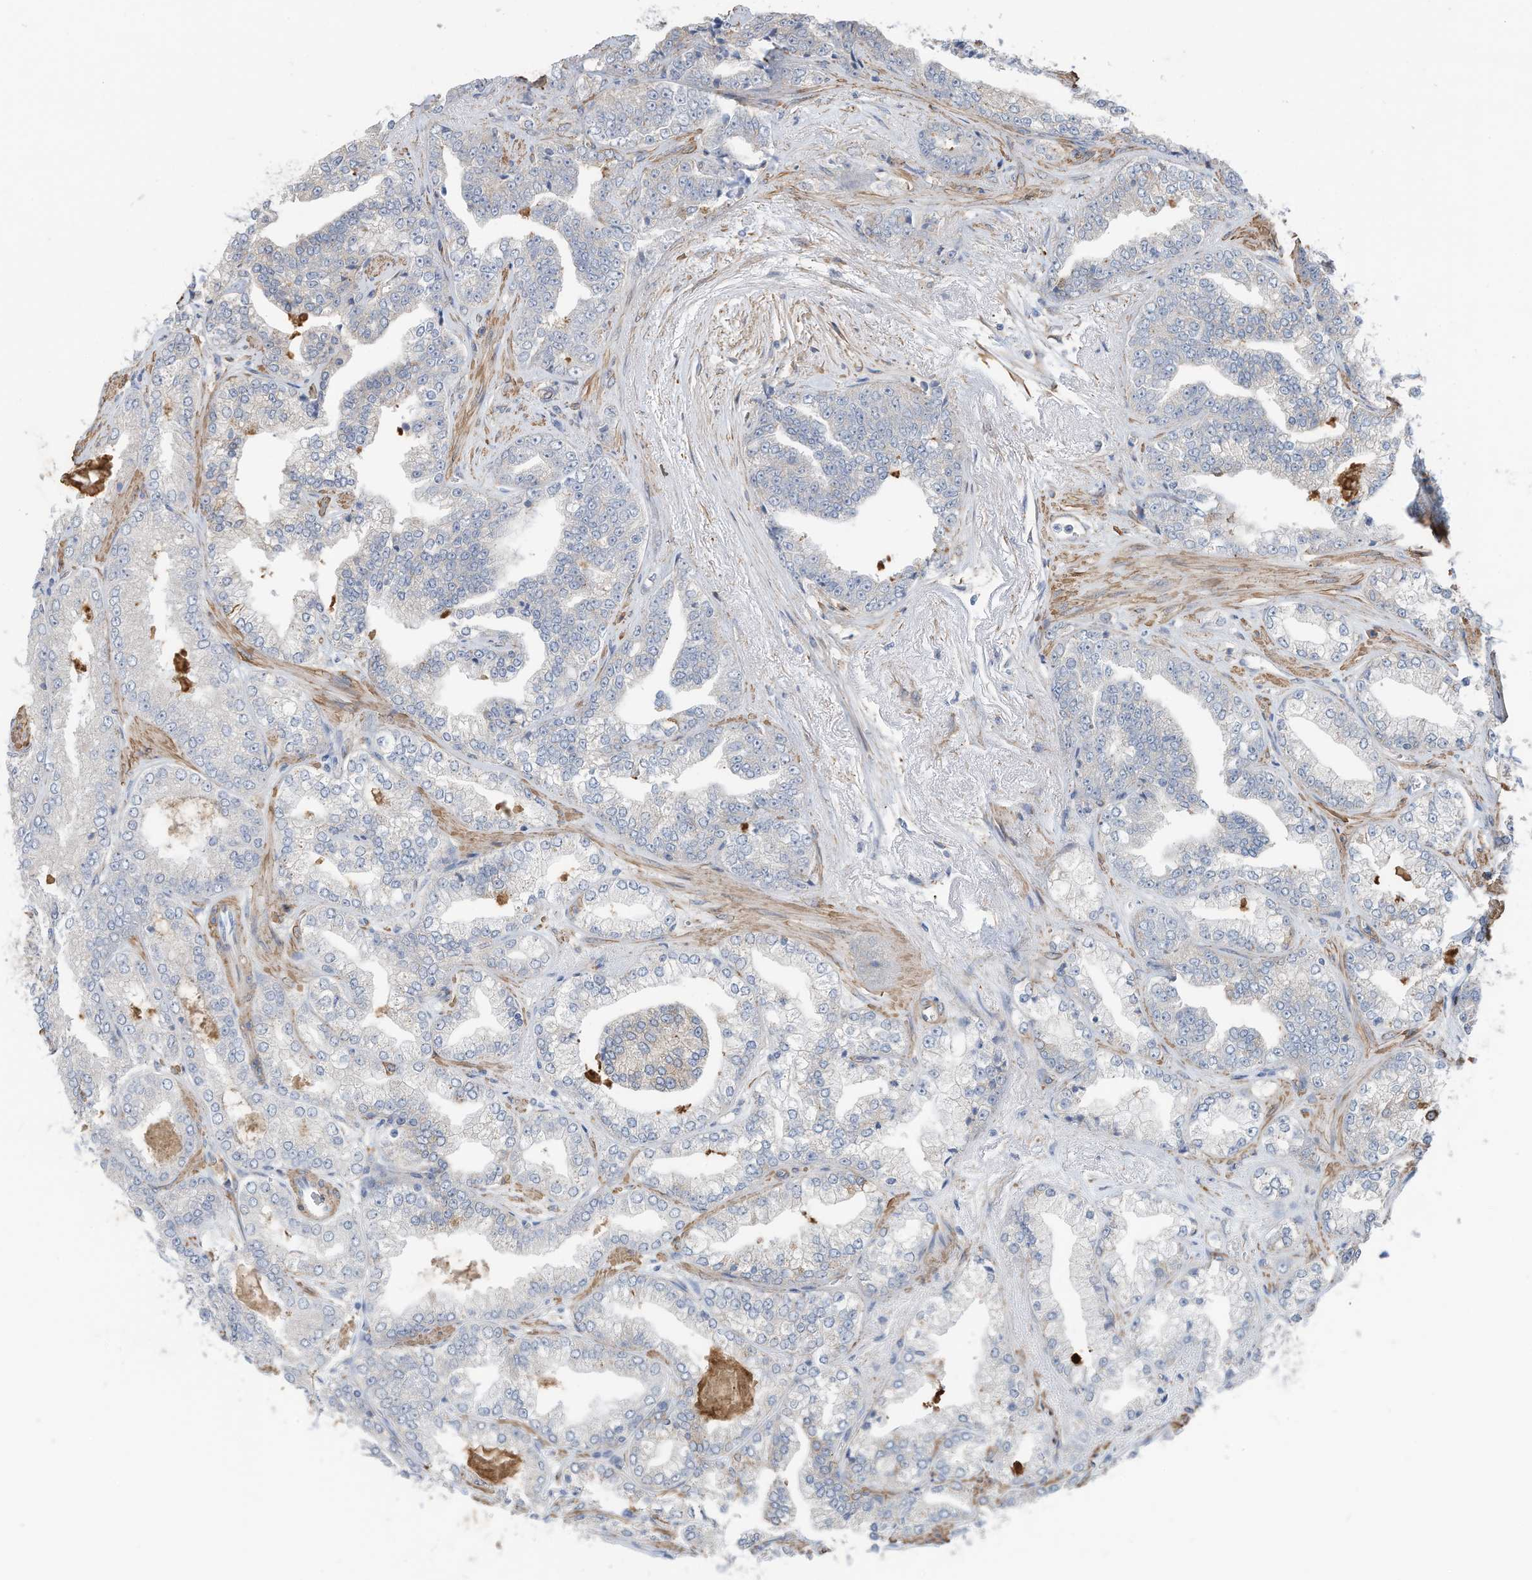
{"staining": {"intensity": "negative", "quantity": "none", "location": "none"}, "tissue": "prostate cancer", "cell_type": "Tumor cells", "image_type": "cancer", "snomed": [{"axis": "morphology", "description": "Adenocarcinoma, High grade"}, {"axis": "topography", "description": "Prostate"}], "caption": "Immunohistochemistry (IHC) histopathology image of neoplastic tissue: adenocarcinoma (high-grade) (prostate) stained with DAB (3,3'-diaminobenzidine) demonstrates no significant protein positivity in tumor cells.", "gene": "SLC17A7", "patient": {"sex": "male", "age": 71}}